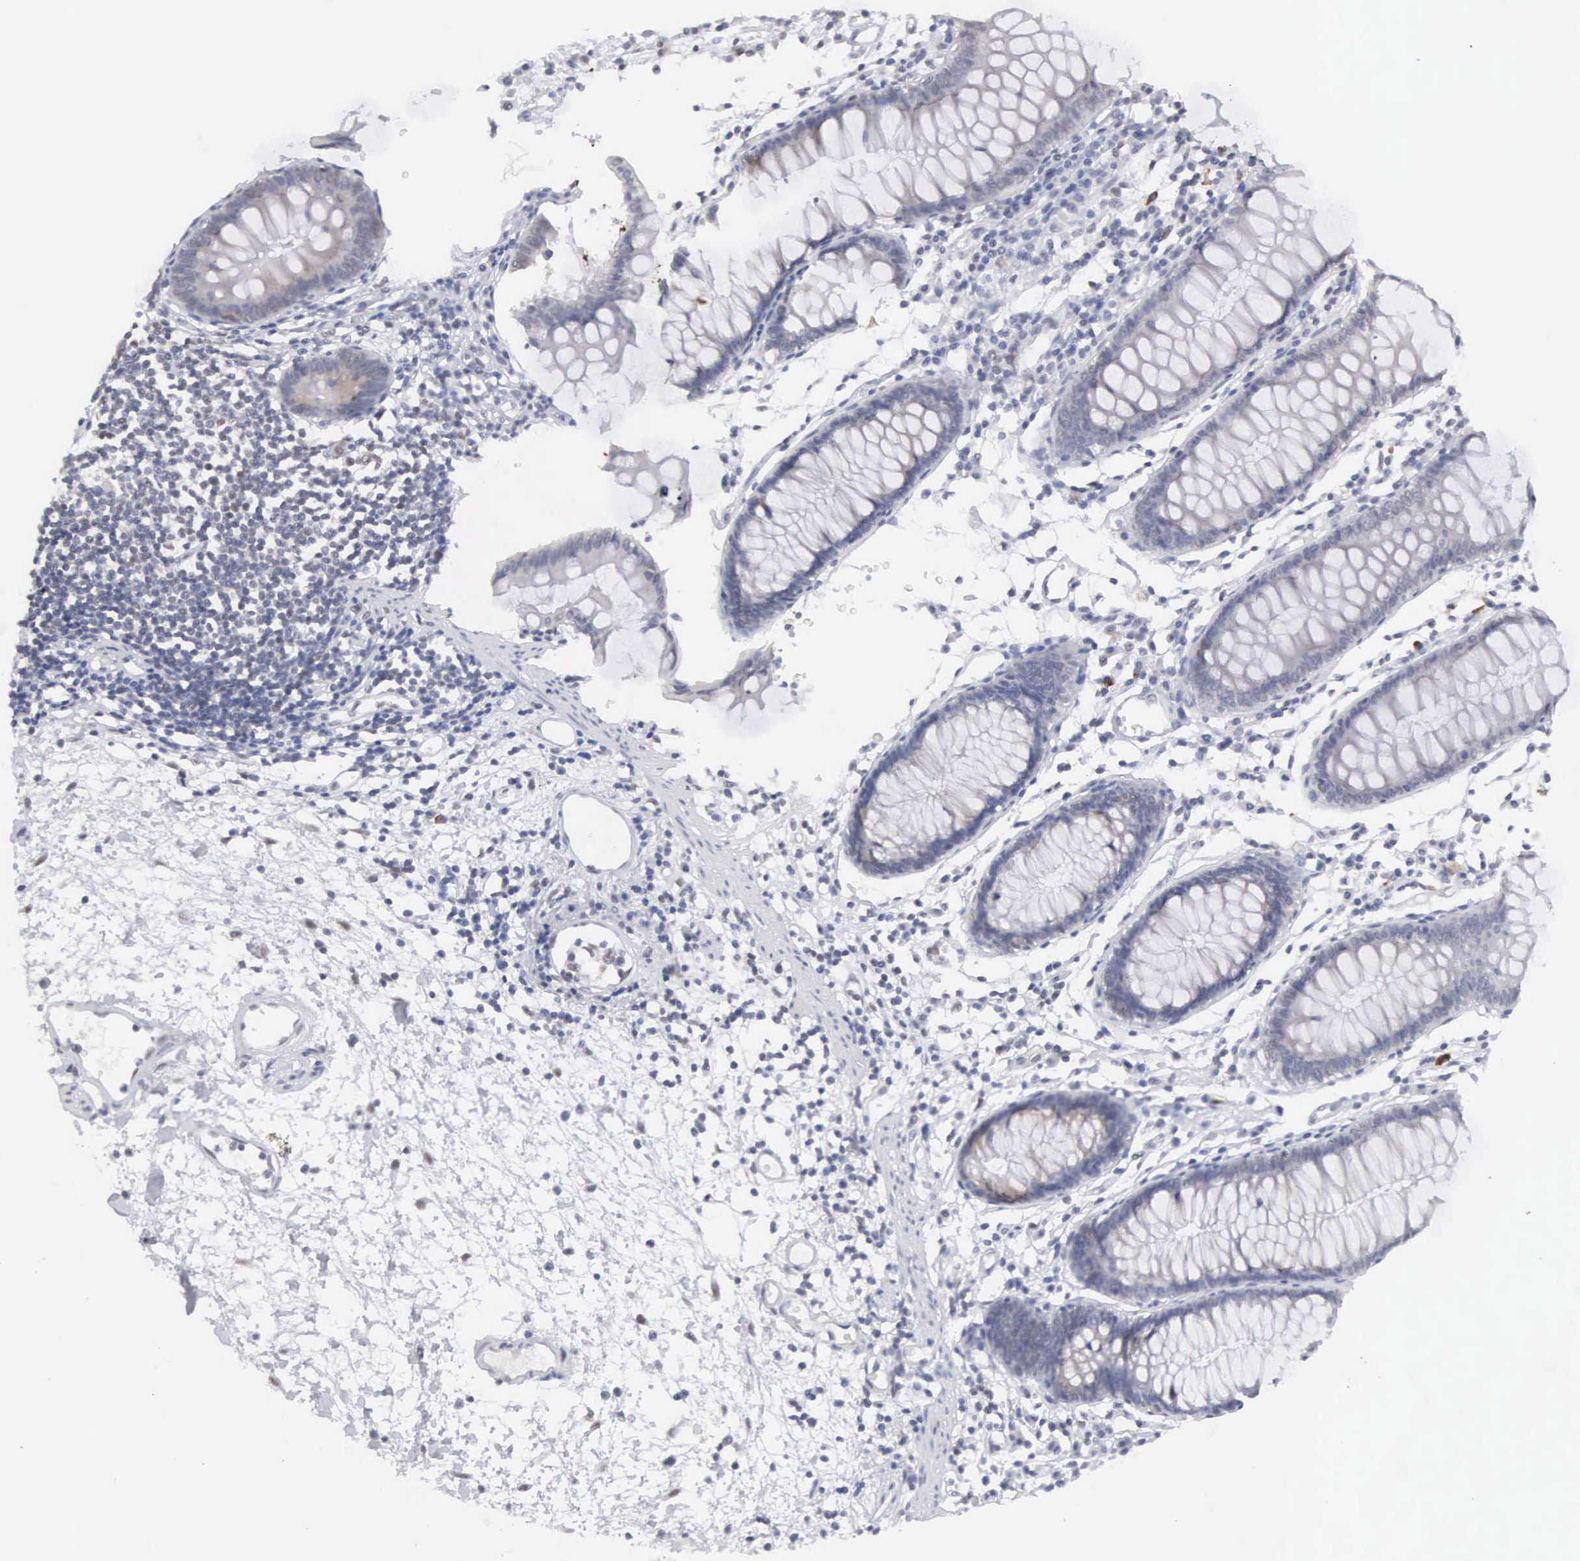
{"staining": {"intensity": "negative", "quantity": "none", "location": "none"}, "tissue": "colon", "cell_type": "Endothelial cells", "image_type": "normal", "snomed": [{"axis": "morphology", "description": "Normal tissue, NOS"}, {"axis": "topography", "description": "Colon"}], "caption": "High power microscopy micrograph of an immunohistochemistry (IHC) histopathology image of benign colon, revealing no significant staining in endothelial cells.", "gene": "MNAT1", "patient": {"sex": "female", "age": 55}}